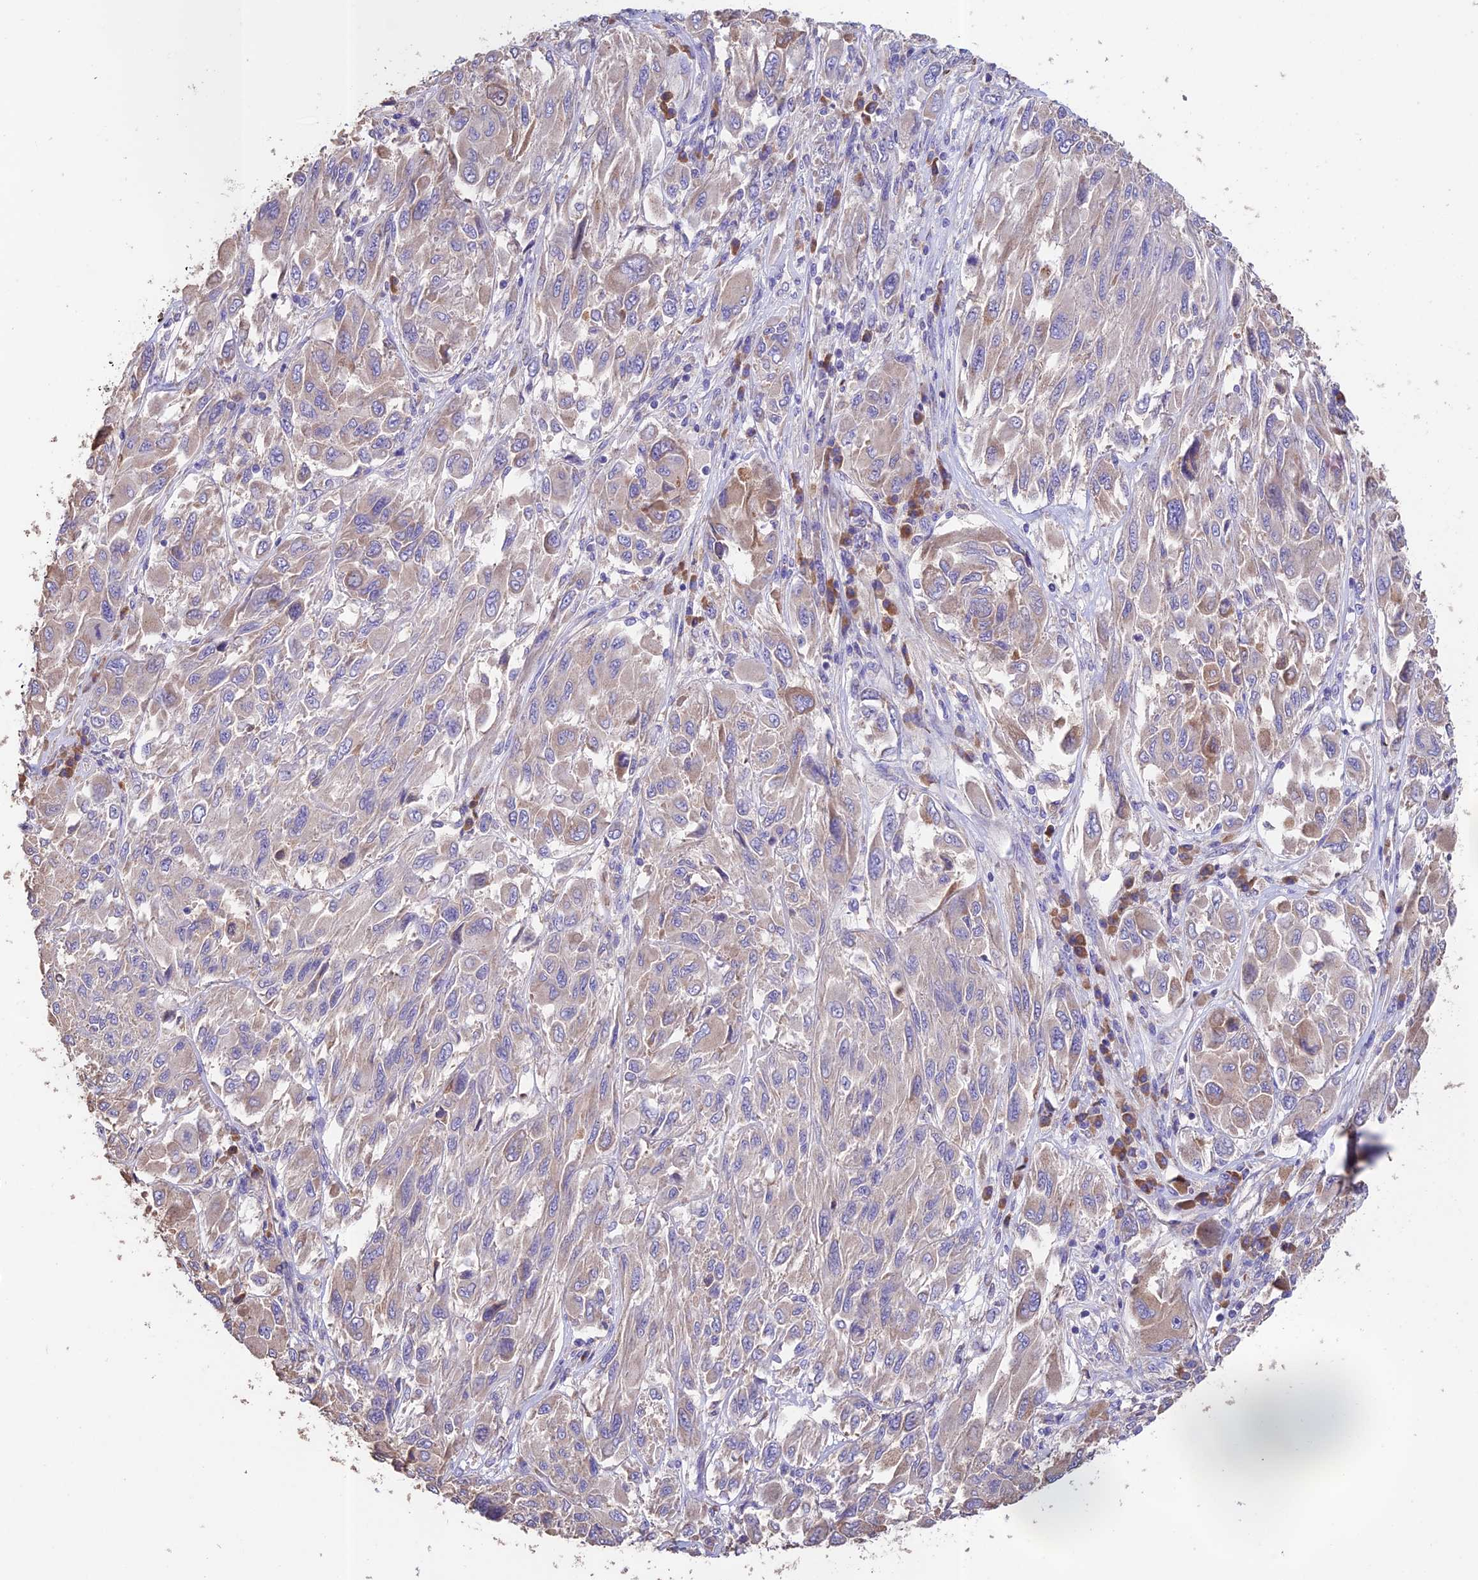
{"staining": {"intensity": "weak", "quantity": "<25%", "location": "cytoplasmic/membranous"}, "tissue": "melanoma", "cell_type": "Tumor cells", "image_type": "cancer", "snomed": [{"axis": "morphology", "description": "Malignant melanoma, NOS"}, {"axis": "topography", "description": "Skin"}], "caption": "Image shows no protein positivity in tumor cells of melanoma tissue.", "gene": "EMC3", "patient": {"sex": "female", "age": 91}}